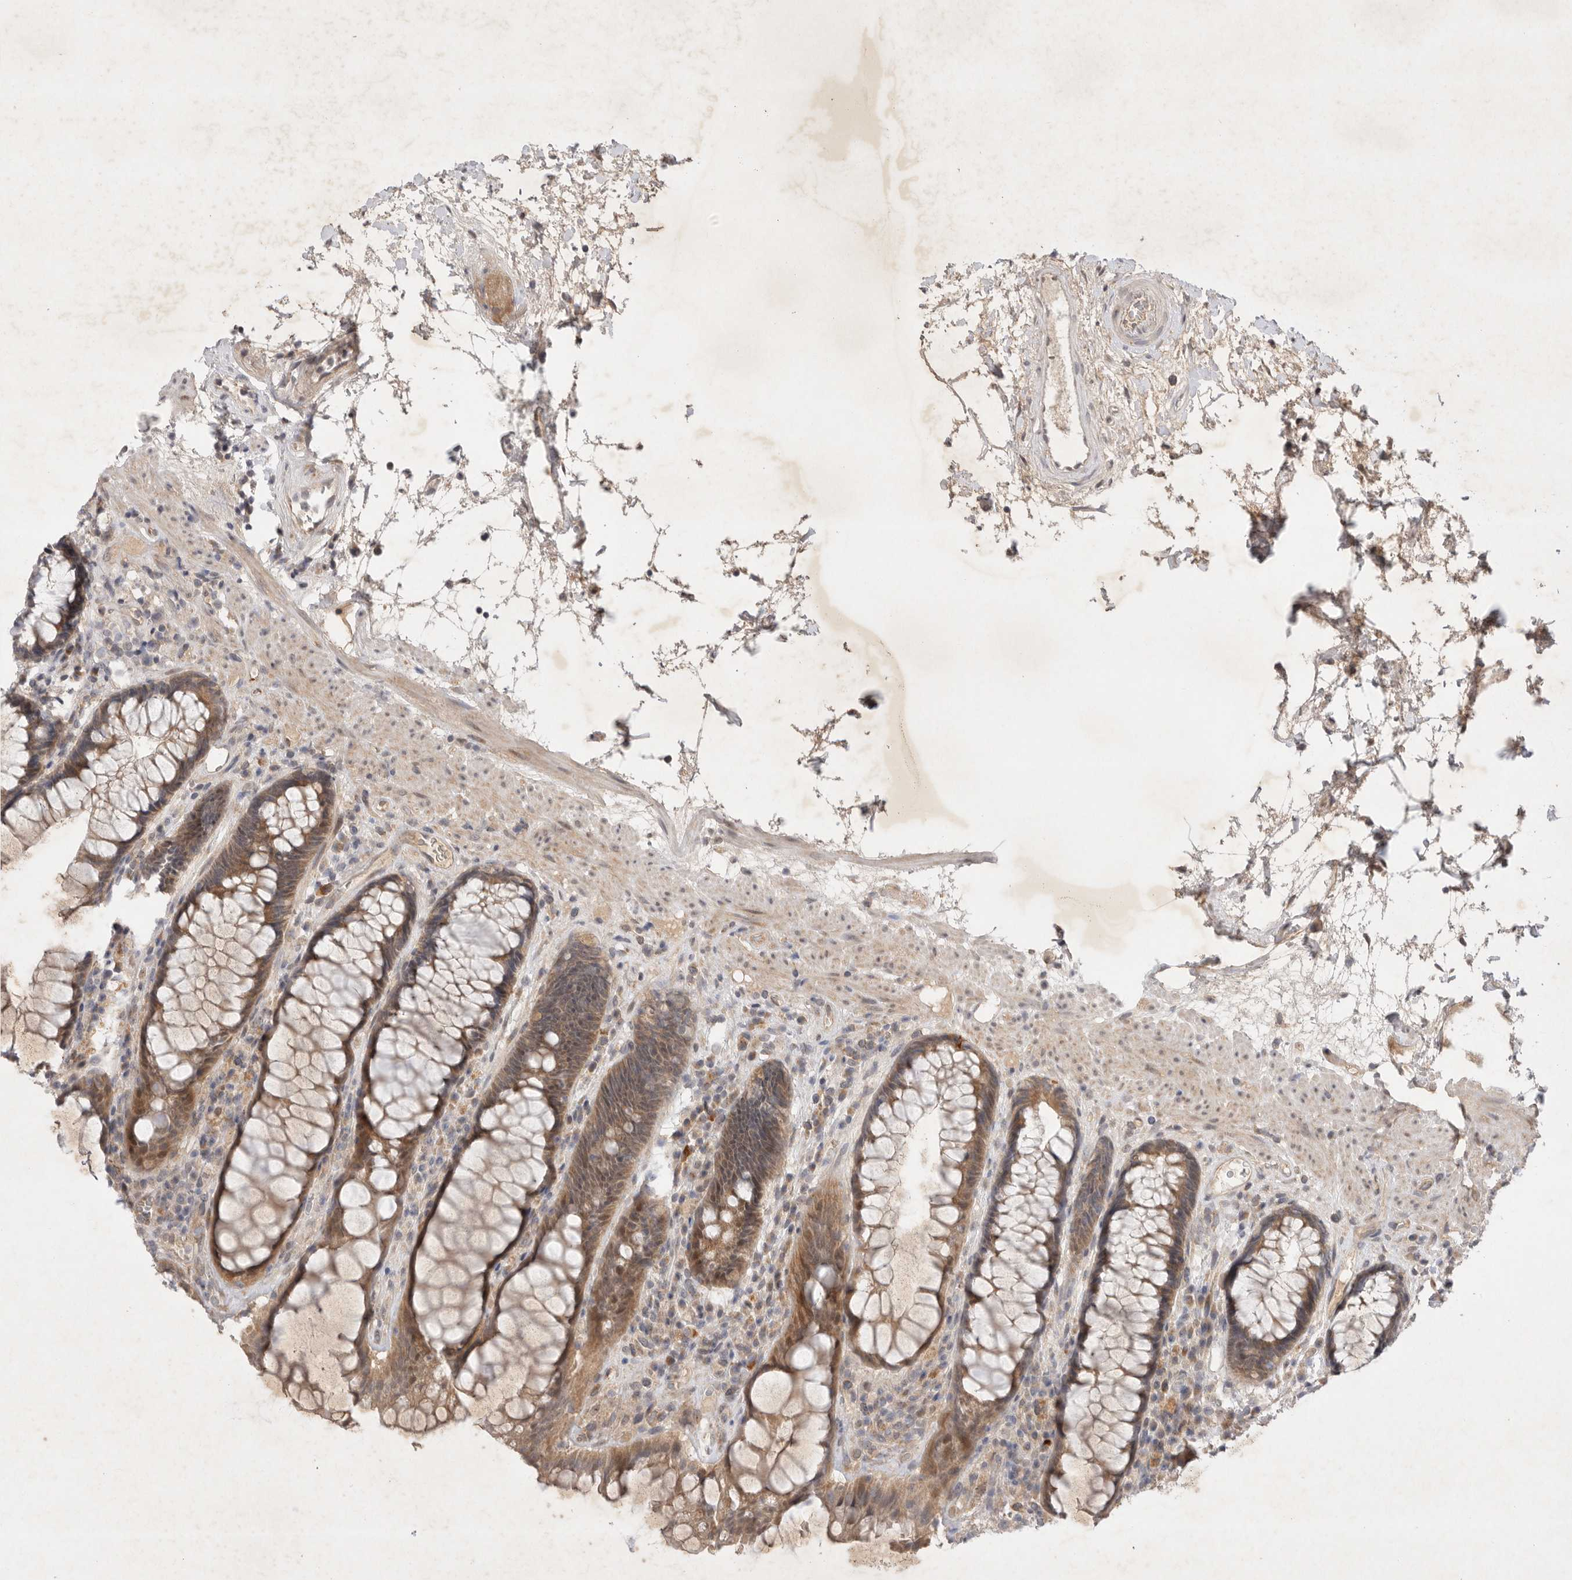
{"staining": {"intensity": "moderate", "quantity": ">75%", "location": "cytoplasmic/membranous"}, "tissue": "rectum", "cell_type": "Glandular cells", "image_type": "normal", "snomed": [{"axis": "morphology", "description": "Normal tissue, NOS"}, {"axis": "topography", "description": "Rectum"}], "caption": "Moderate cytoplasmic/membranous positivity is present in about >75% of glandular cells in benign rectum.", "gene": "PTPDC1", "patient": {"sex": "male", "age": 64}}